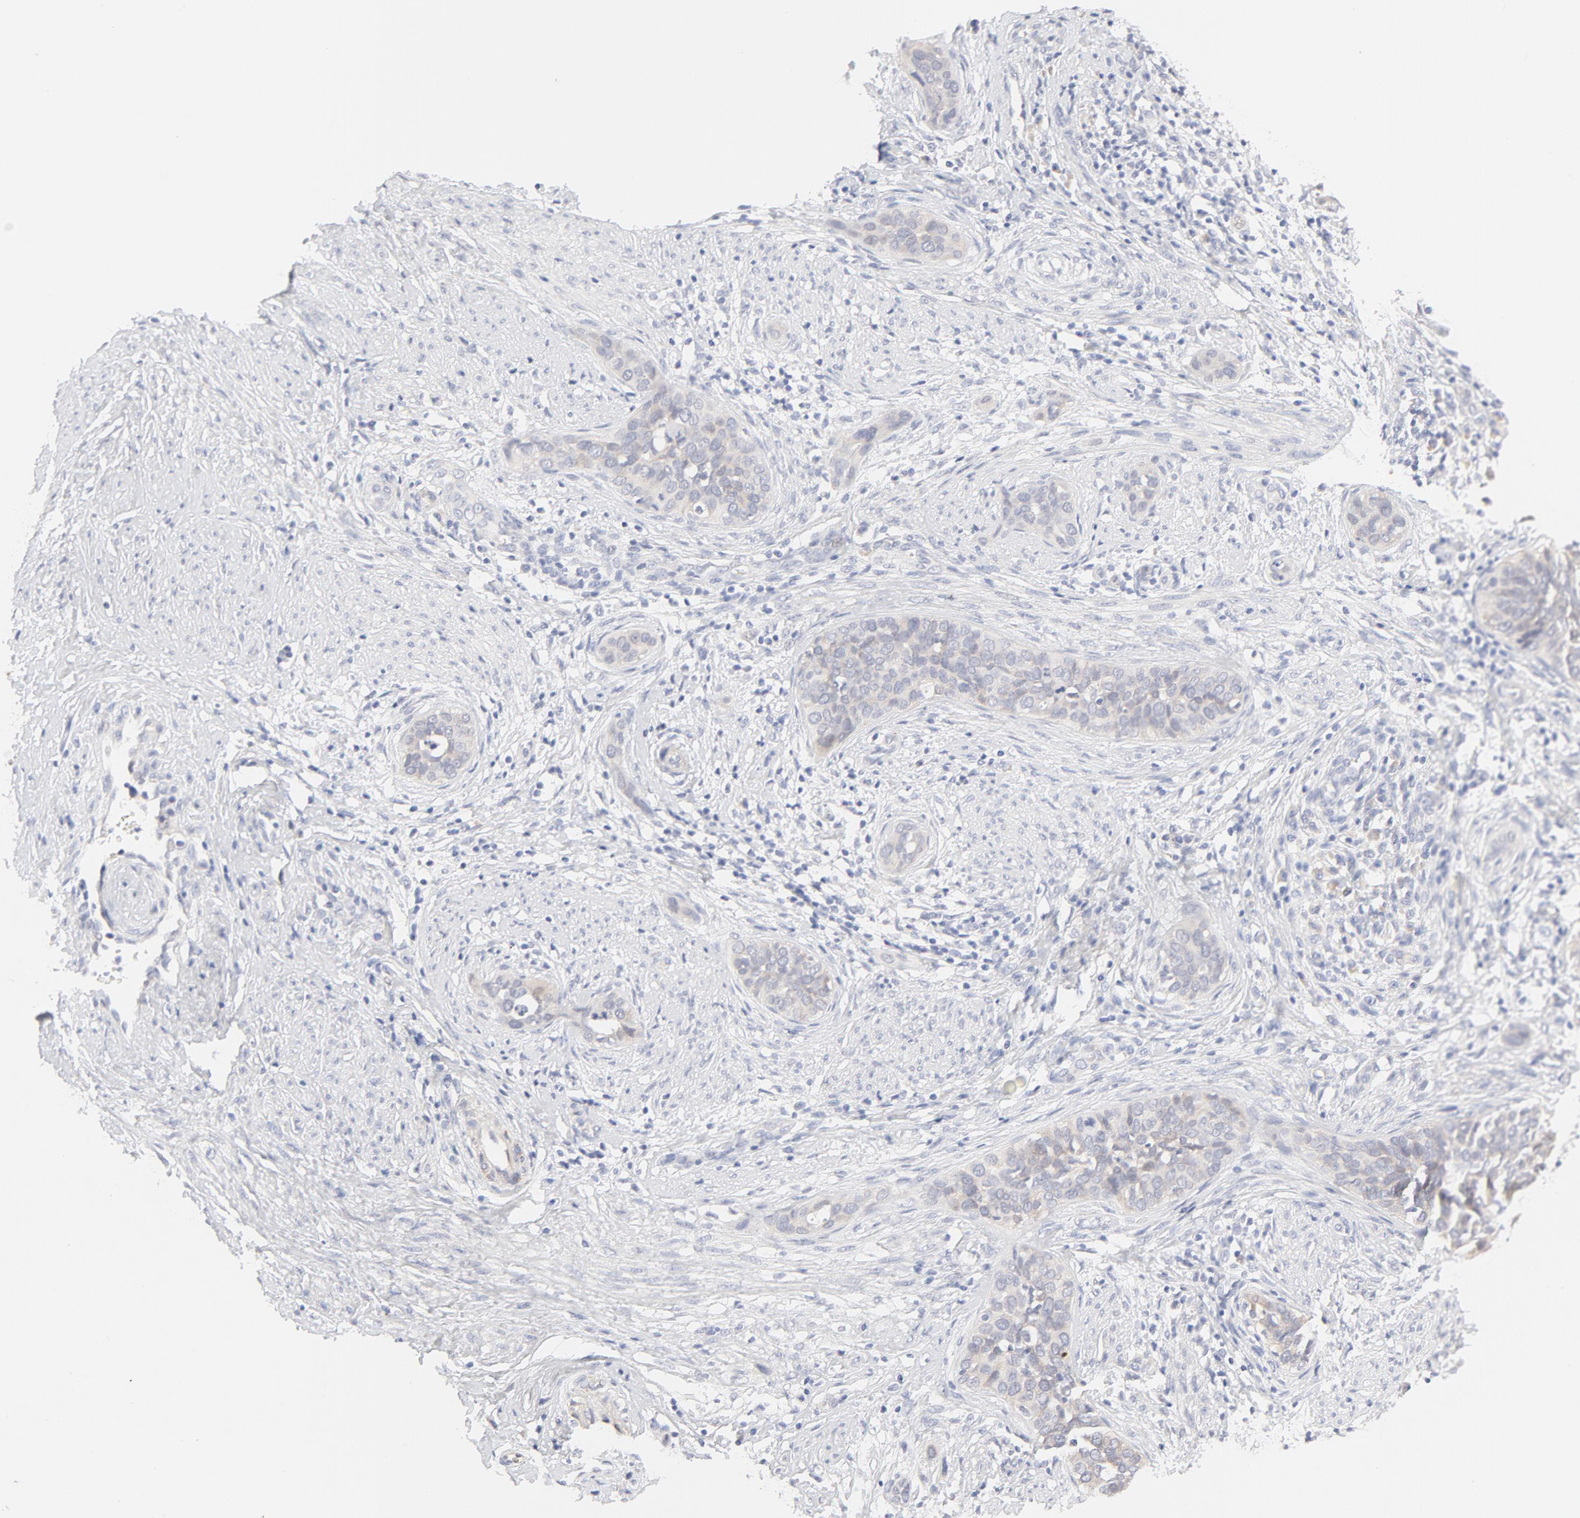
{"staining": {"intensity": "negative", "quantity": "none", "location": "none"}, "tissue": "cervical cancer", "cell_type": "Tumor cells", "image_type": "cancer", "snomed": [{"axis": "morphology", "description": "Squamous cell carcinoma, NOS"}, {"axis": "topography", "description": "Cervix"}], "caption": "Immunohistochemistry histopathology image of neoplastic tissue: cervical cancer (squamous cell carcinoma) stained with DAB shows no significant protein staining in tumor cells.", "gene": "NKX2-2", "patient": {"sex": "female", "age": 31}}